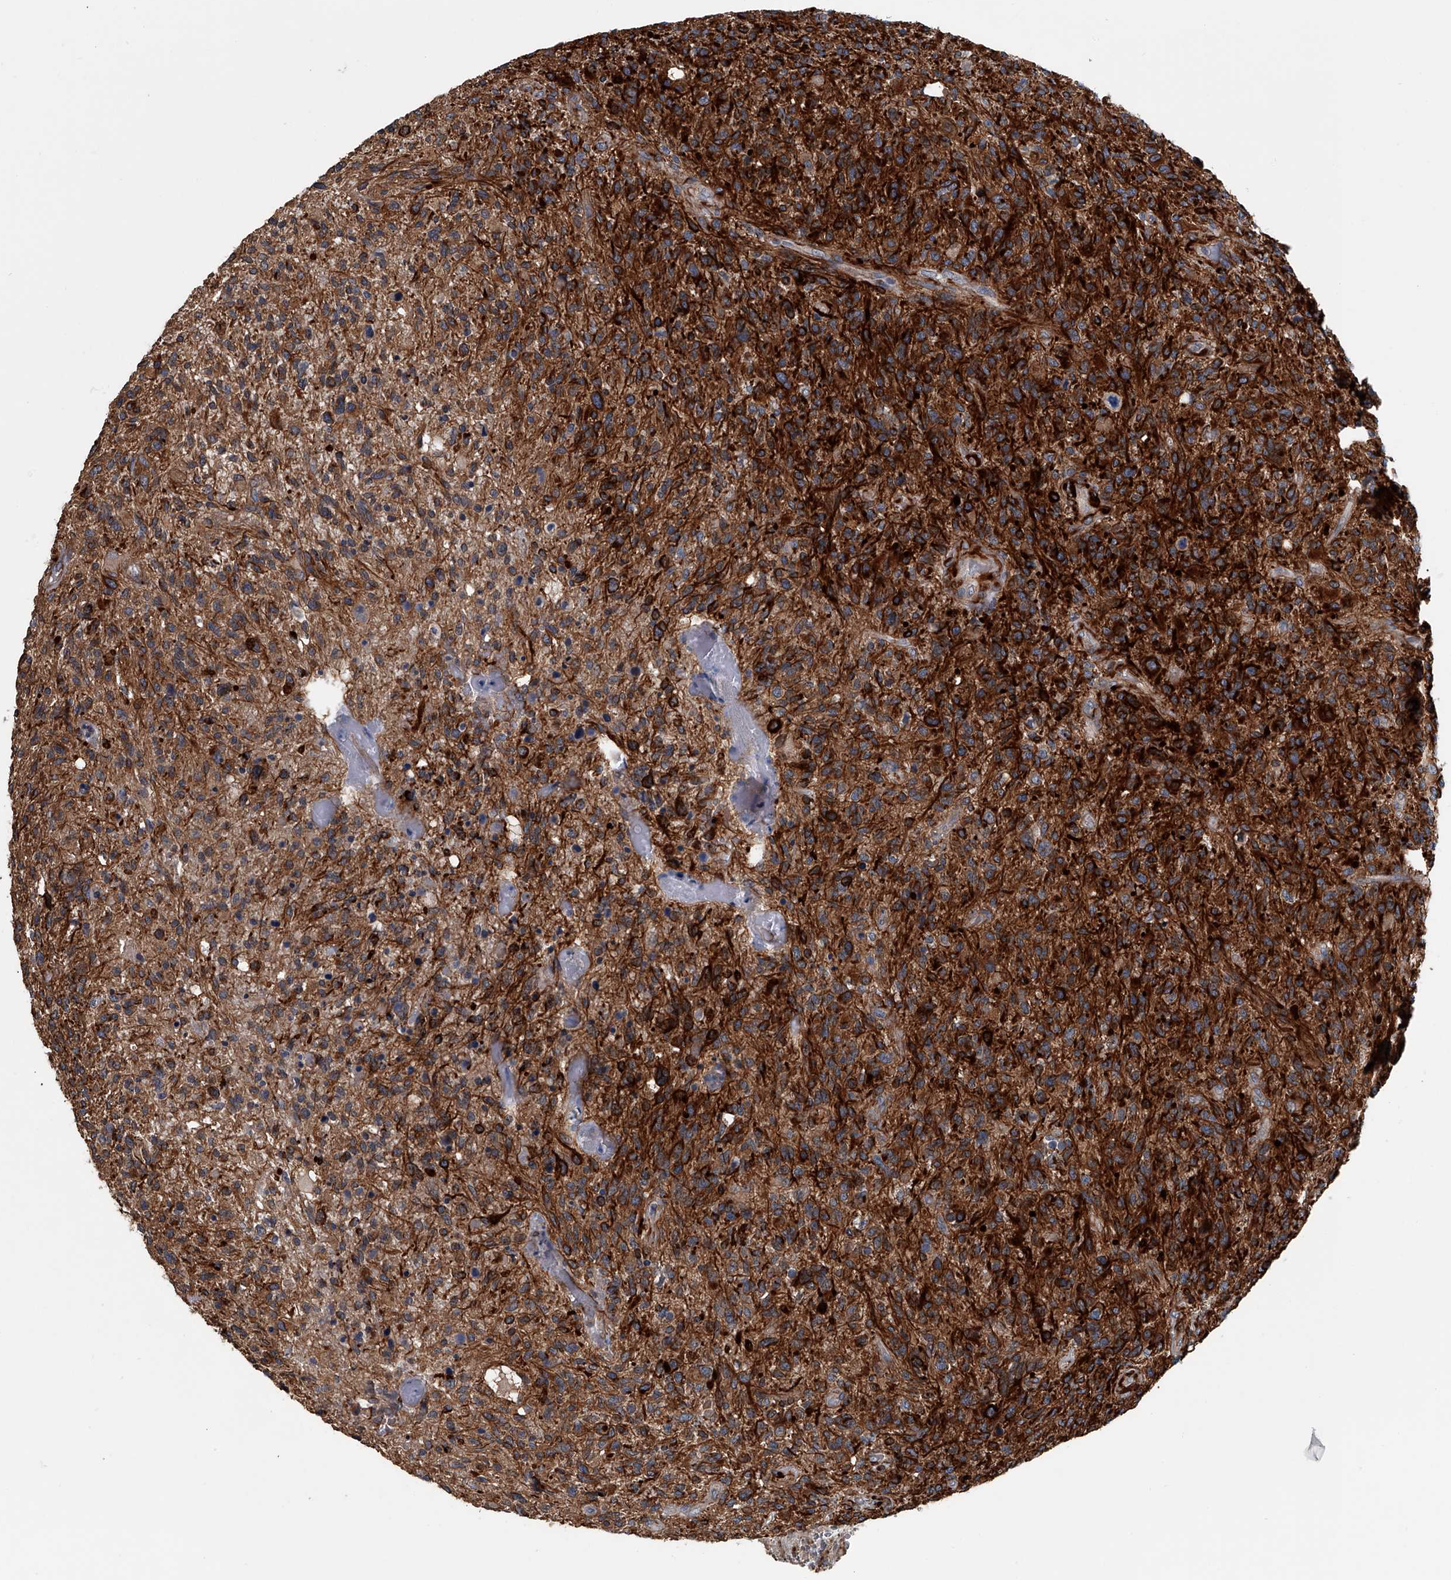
{"staining": {"intensity": "strong", "quantity": ">75%", "location": "cytoplasmic/membranous"}, "tissue": "glioma", "cell_type": "Tumor cells", "image_type": "cancer", "snomed": [{"axis": "morphology", "description": "Glioma, malignant, High grade"}, {"axis": "topography", "description": "Brain"}], "caption": "Immunohistochemical staining of malignant glioma (high-grade) reveals high levels of strong cytoplasmic/membranous protein expression in approximately >75% of tumor cells.", "gene": "LDLRAD2", "patient": {"sex": "male", "age": 47}}